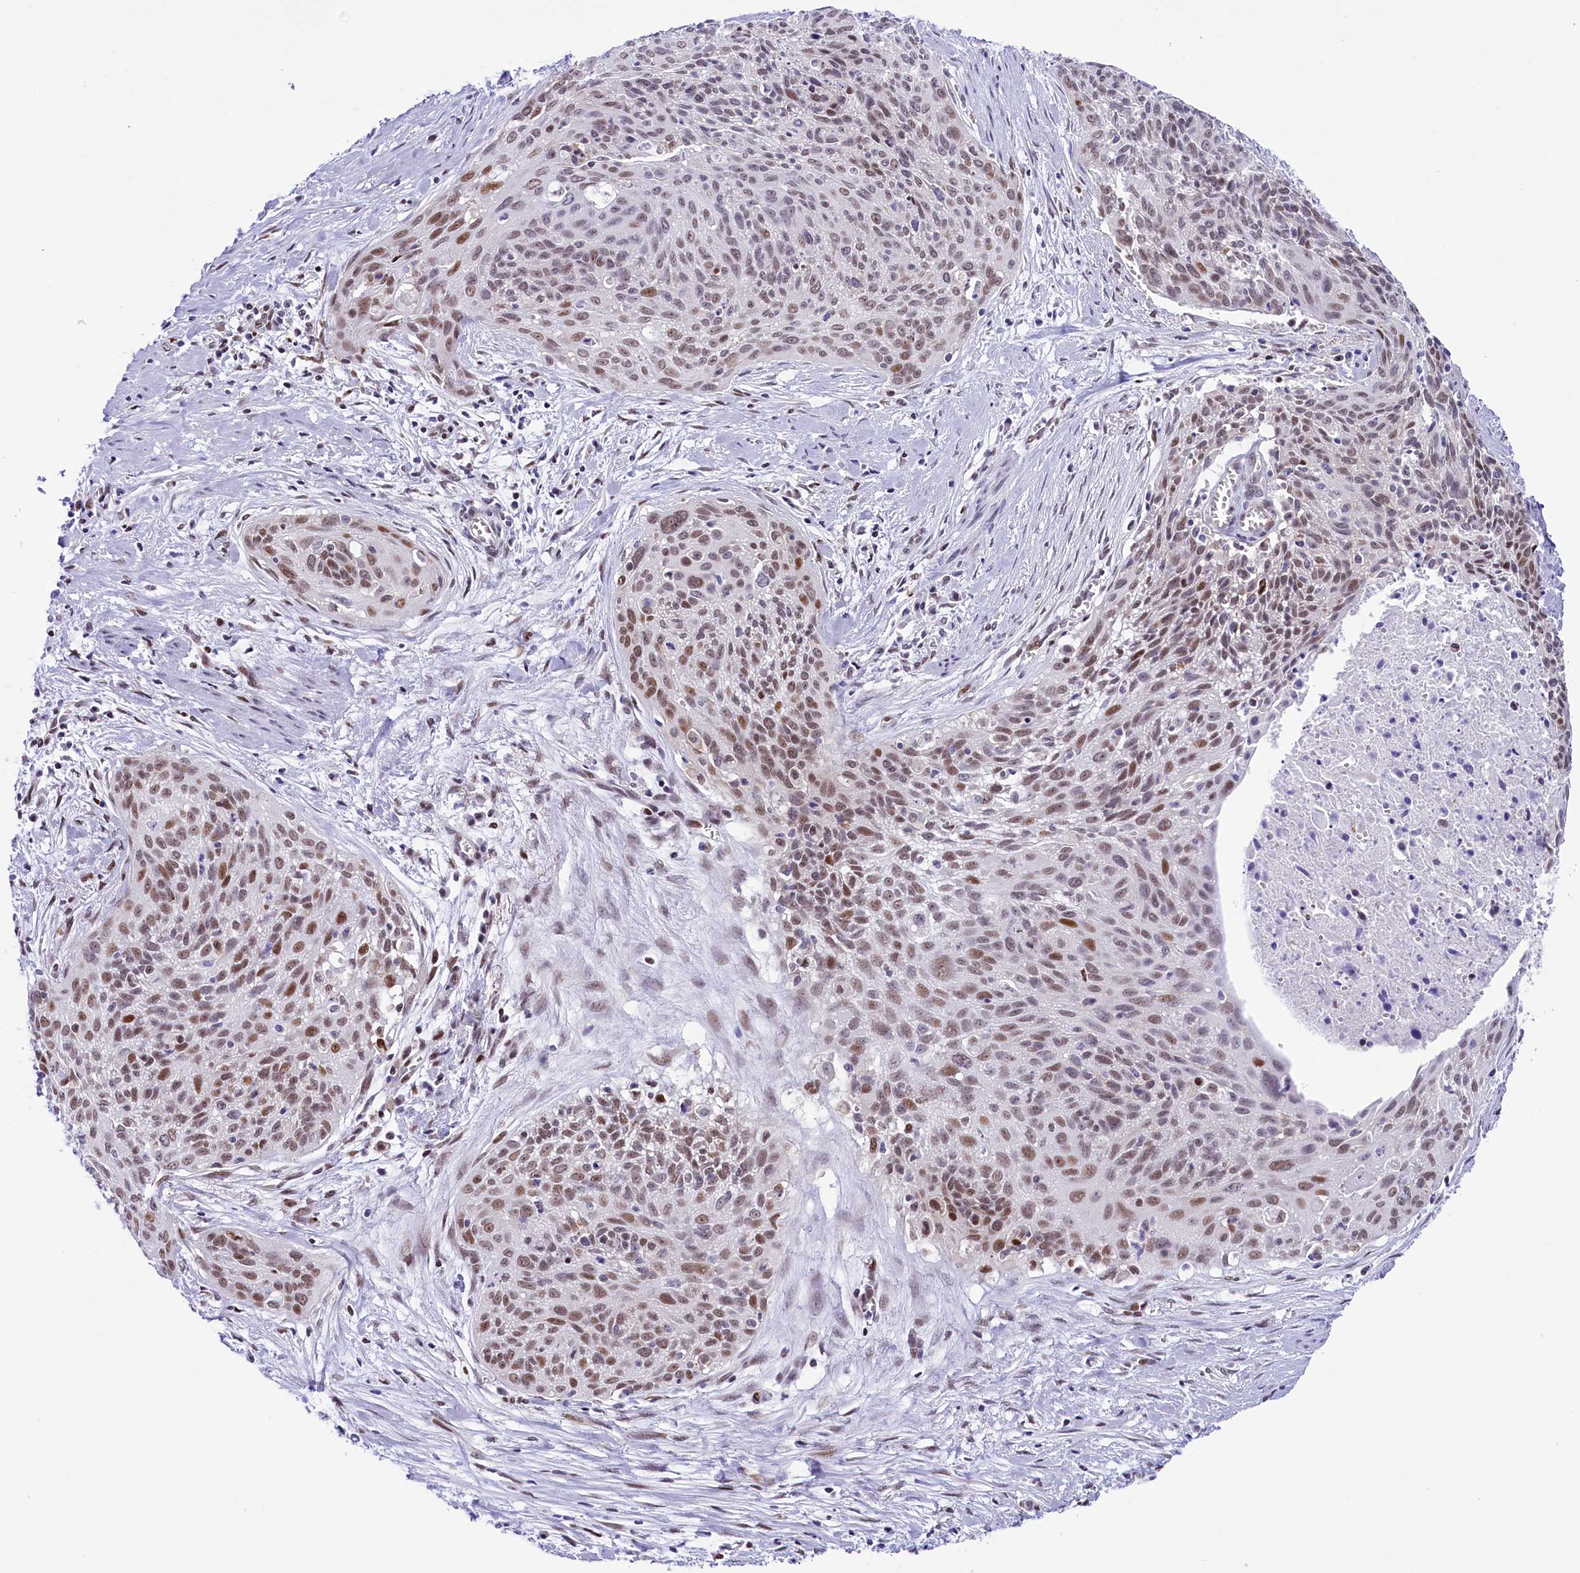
{"staining": {"intensity": "moderate", "quantity": "25%-75%", "location": "nuclear"}, "tissue": "cervical cancer", "cell_type": "Tumor cells", "image_type": "cancer", "snomed": [{"axis": "morphology", "description": "Squamous cell carcinoma, NOS"}, {"axis": "topography", "description": "Cervix"}], "caption": "Cervical cancer (squamous cell carcinoma) stained with IHC displays moderate nuclear staining in approximately 25%-75% of tumor cells.", "gene": "RPS6KB1", "patient": {"sex": "female", "age": 55}}